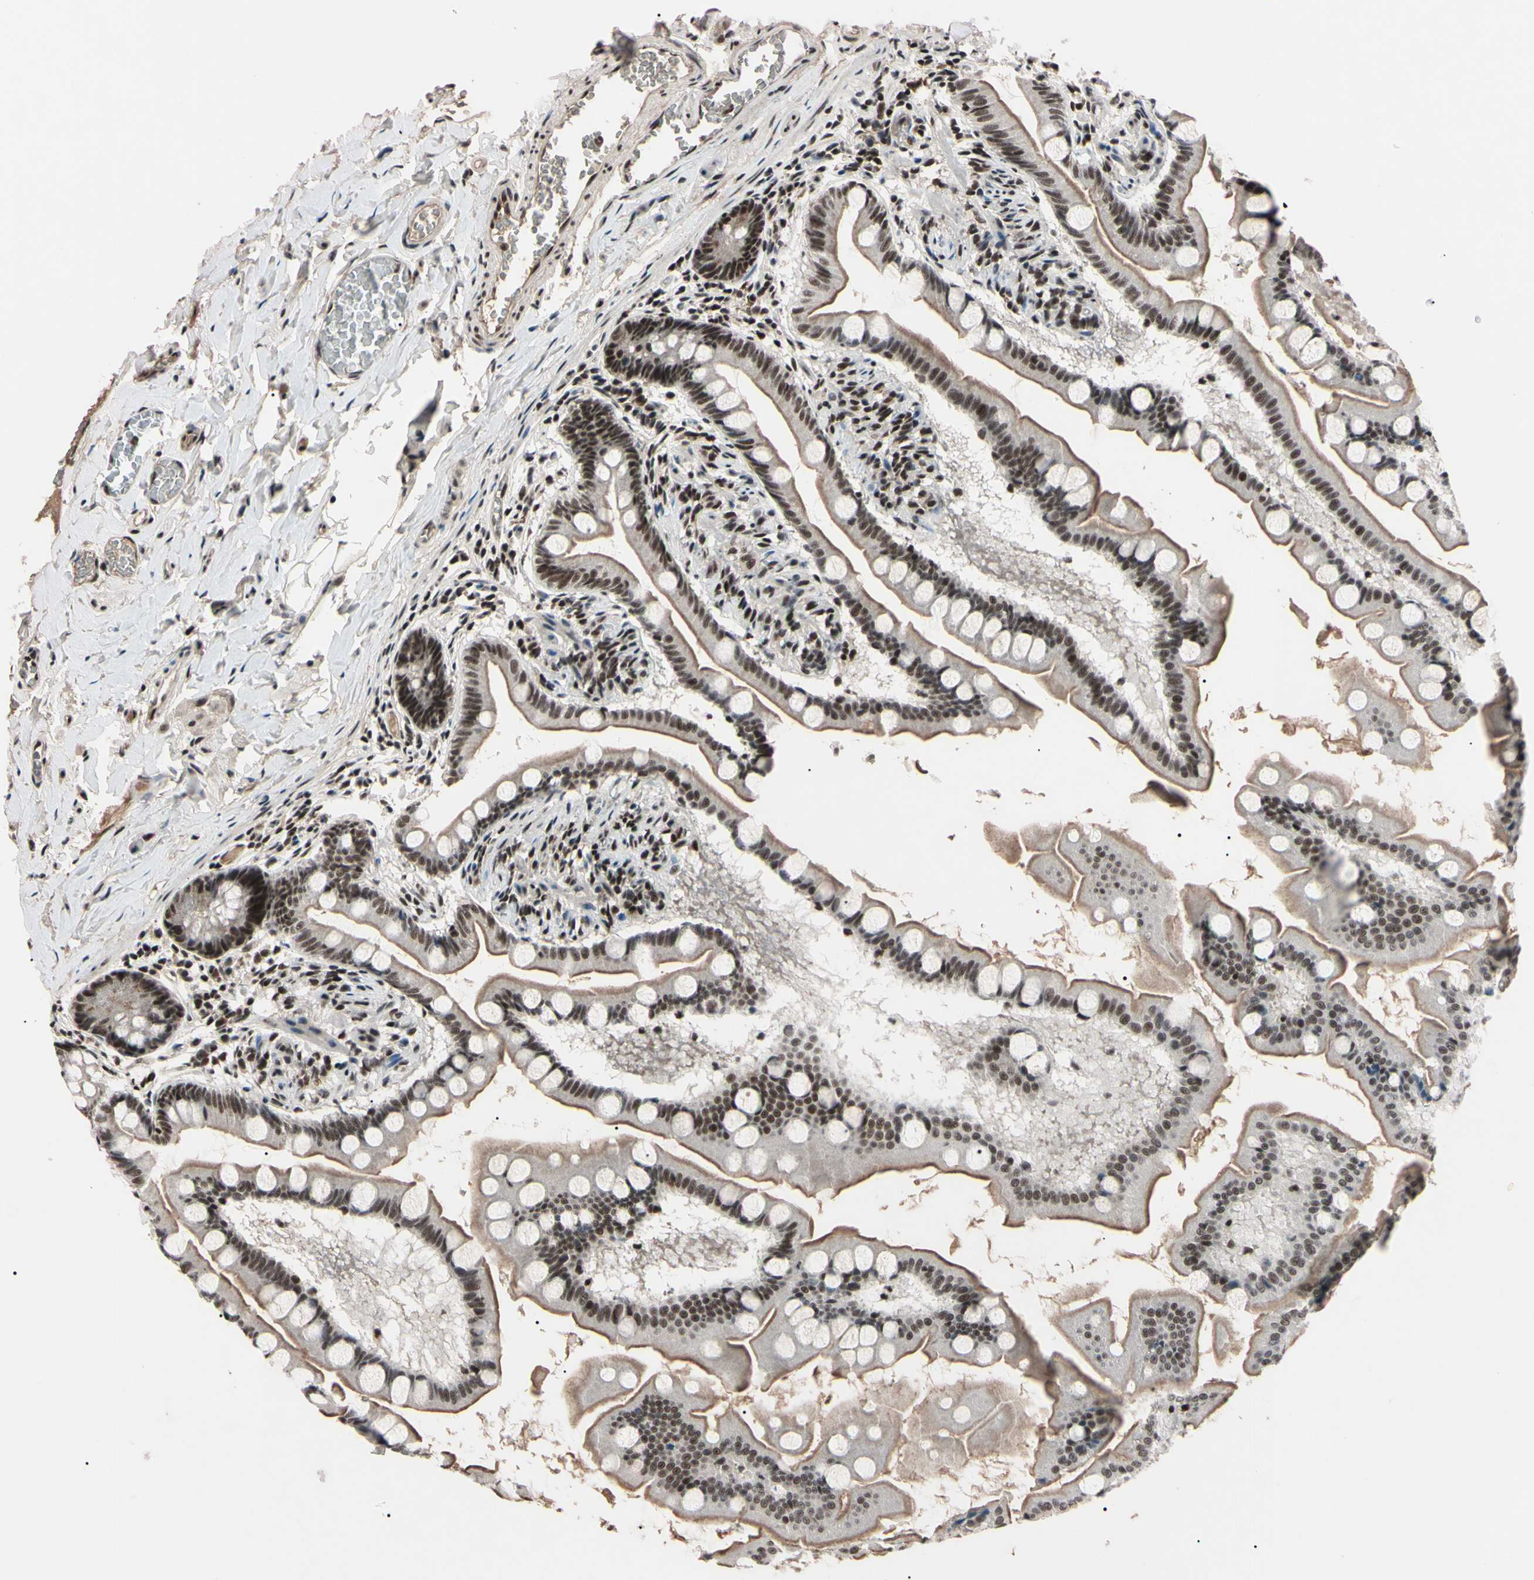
{"staining": {"intensity": "moderate", "quantity": "25%-75%", "location": "cytoplasmic/membranous,nuclear"}, "tissue": "small intestine", "cell_type": "Glandular cells", "image_type": "normal", "snomed": [{"axis": "morphology", "description": "Normal tissue, NOS"}, {"axis": "topography", "description": "Small intestine"}], "caption": "Moderate cytoplasmic/membranous,nuclear protein positivity is identified in approximately 25%-75% of glandular cells in small intestine. (IHC, brightfield microscopy, high magnification).", "gene": "YY1", "patient": {"sex": "male", "age": 41}}